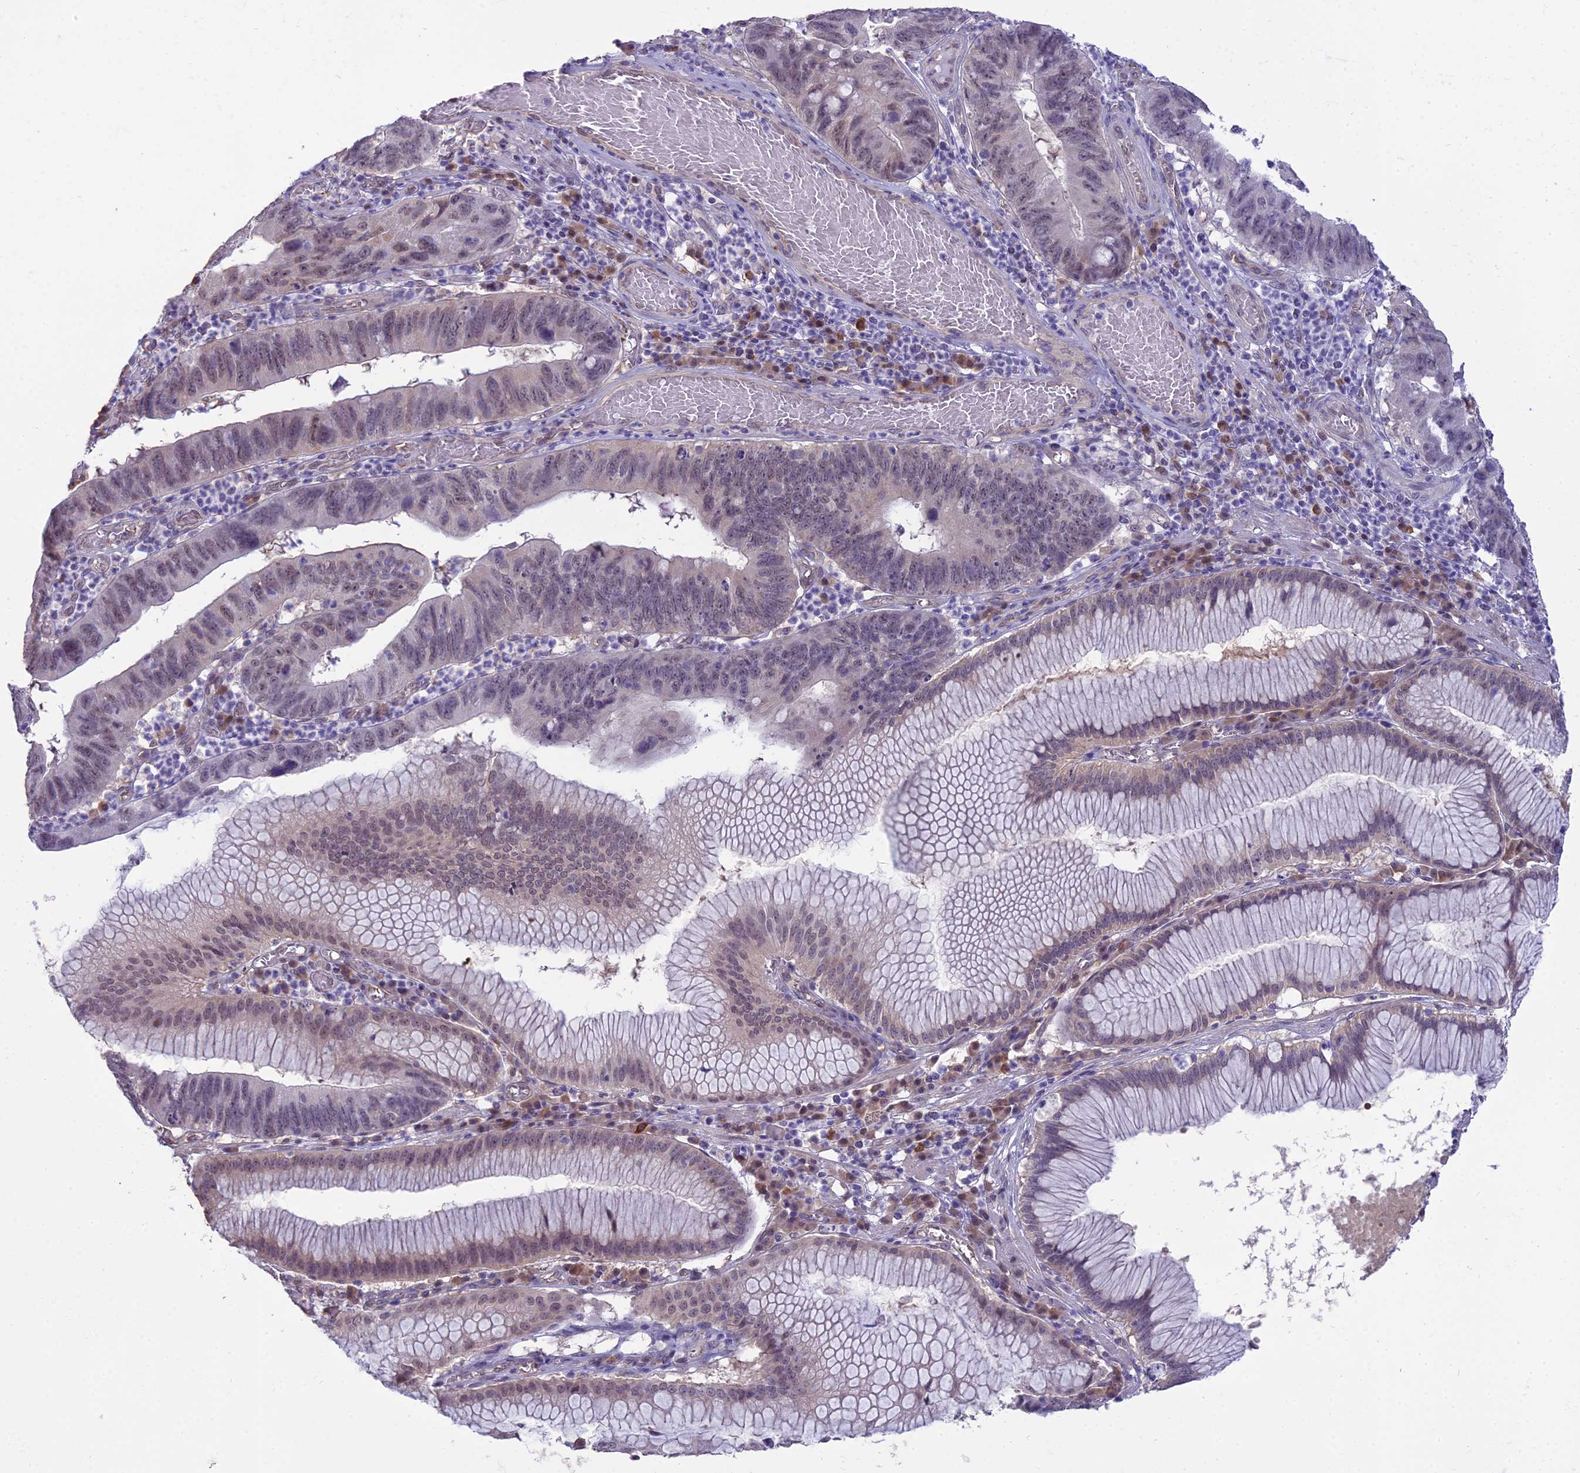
{"staining": {"intensity": "weak", "quantity": "25%-75%", "location": "nuclear"}, "tissue": "stomach cancer", "cell_type": "Tumor cells", "image_type": "cancer", "snomed": [{"axis": "morphology", "description": "Adenocarcinoma, NOS"}, {"axis": "topography", "description": "Stomach"}], "caption": "Weak nuclear staining is present in approximately 25%-75% of tumor cells in stomach cancer.", "gene": "BLNK", "patient": {"sex": "male", "age": 59}}